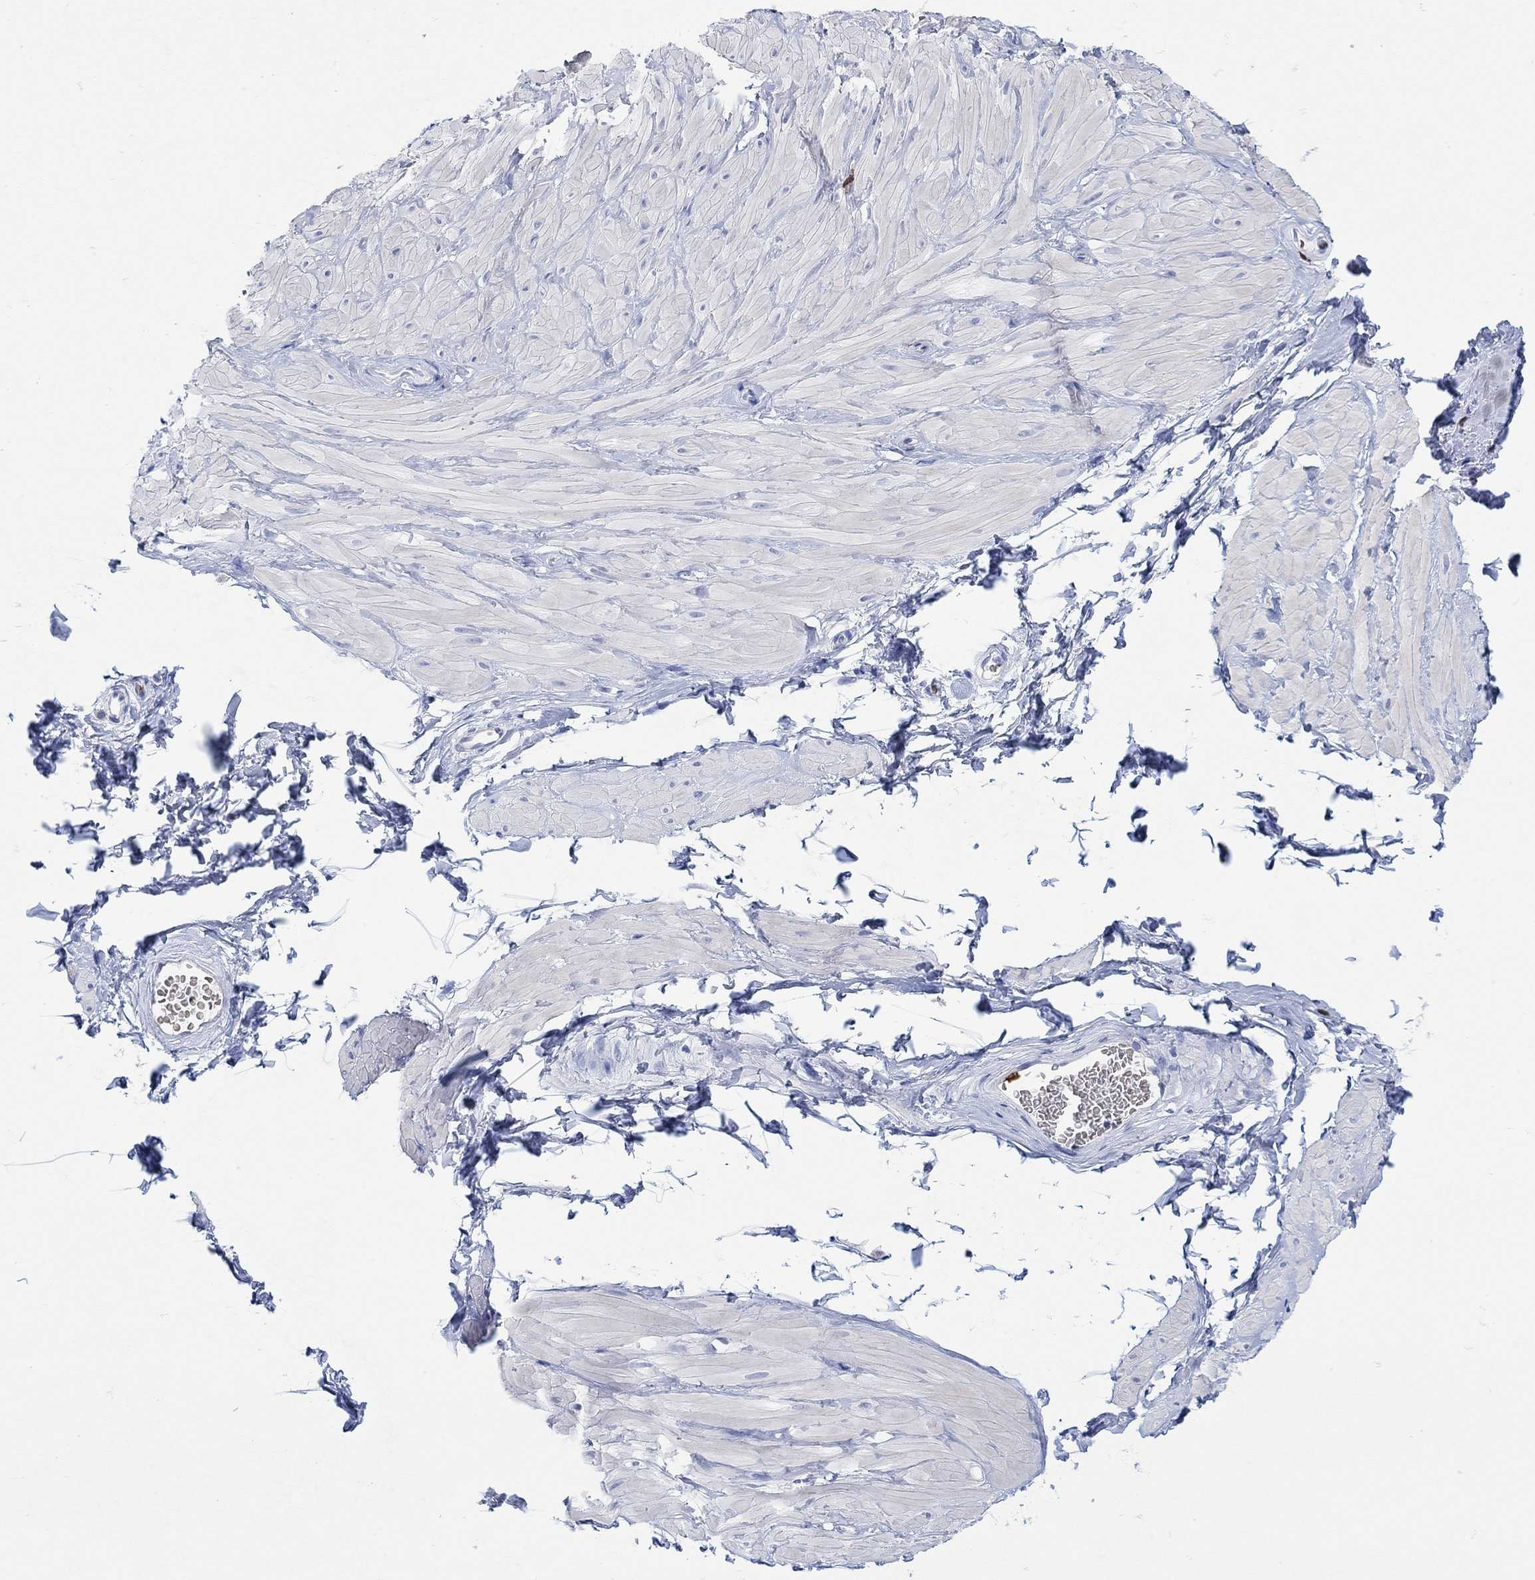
{"staining": {"intensity": "negative", "quantity": "none", "location": "none"}, "tissue": "adipose tissue", "cell_type": "Adipocytes", "image_type": "normal", "snomed": [{"axis": "morphology", "description": "Normal tissue, NOS"}, {"axis": "topography", "description": "Smooth muscle"}, {"axis": "topography", "description": "Peripheral nerve tissue"}], "caption": "This micrograph is of benign adipose tissue stained with immunohistochemistry (IHC) to label a protein in brown with the nuclei are counter-stained blue. There is no positivity in adipocytes.", "gene": "LINGO3", "patient": {"sex": "male", "age": 22}}